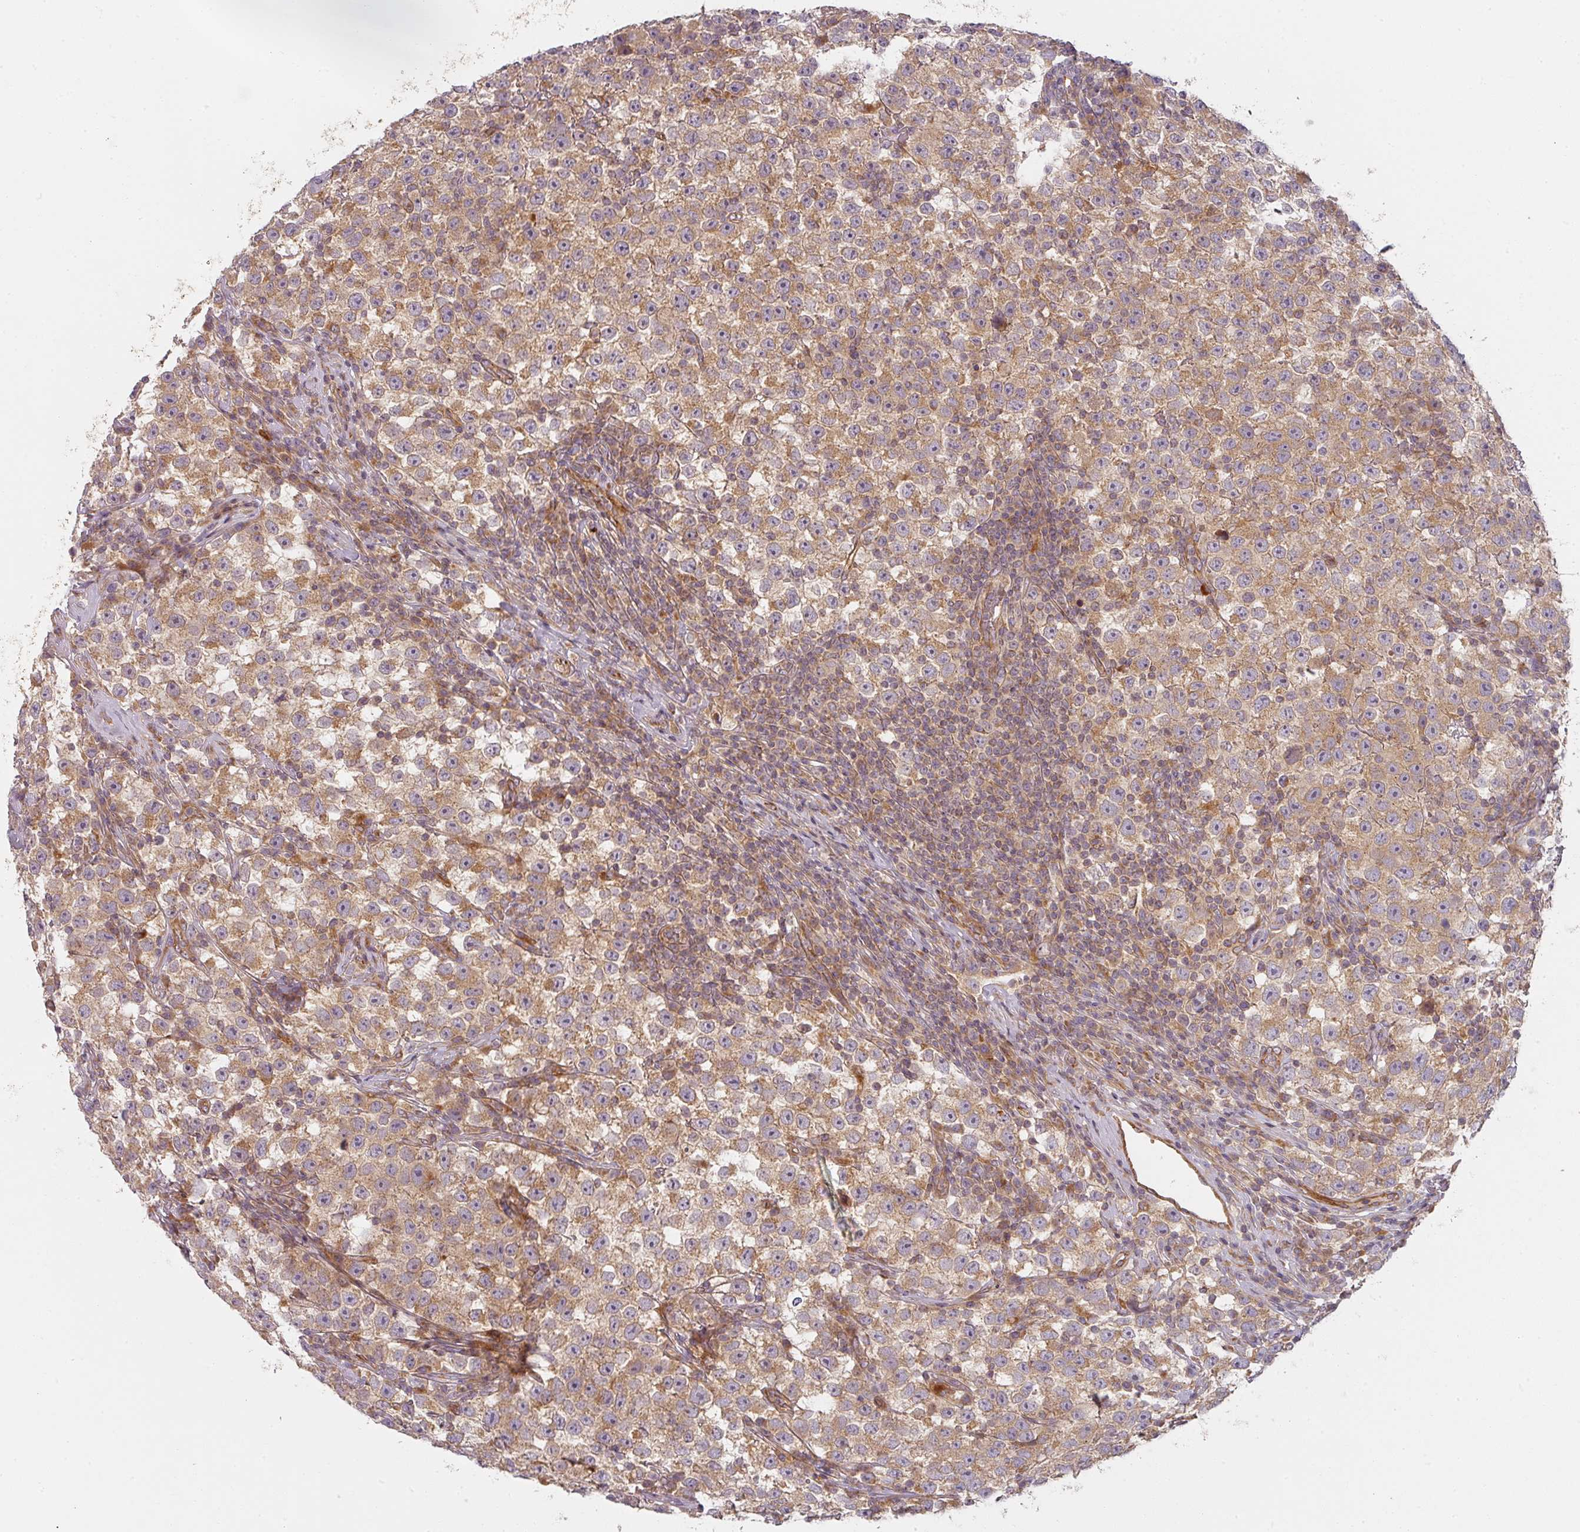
{"staining": {"intensity": "moderate", "quantity": ">75%", "location": "cytoplasmic/membranous"}, "tissue": "testis cancer", "cell_type": "Tumor cells", "image_type": "cancer", "snomed": [{"axis": "morphology", "description": "Seminoma, NOS"}, {"axis": "topography", "description": "Testis"}], "caption": "There is medium levels of moderate cytoplasmic/membranous positivity in tumor cells of testis cancer (seminoma), as demonstrated by immunohistochemical staining (brown color).", "gene": "CNOT1", "patient": {"sex": "male", "age": 22}}